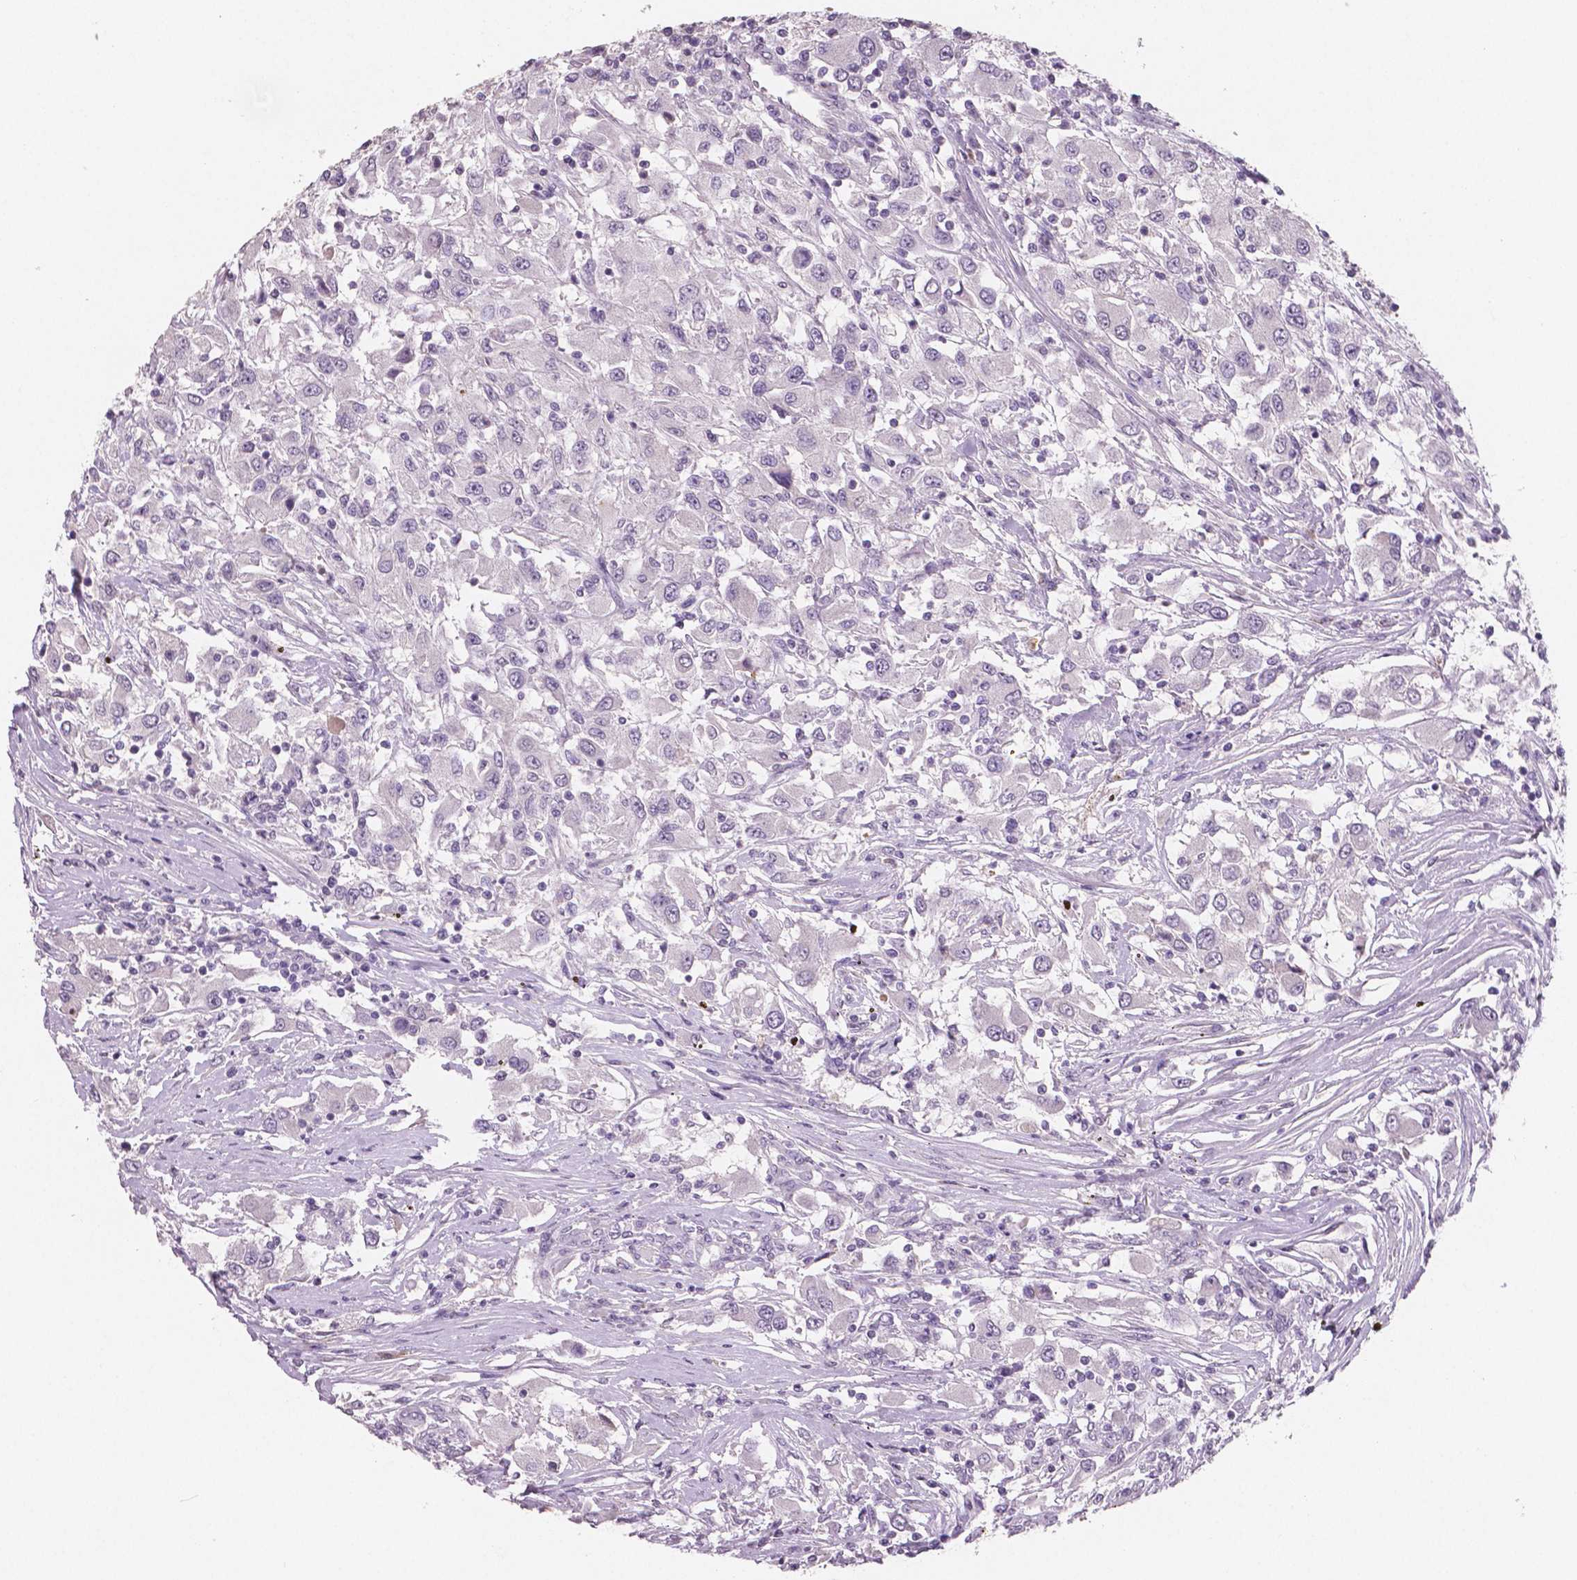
{"staining": {"intensity": "negative", "quantity": "none", "location": "none"}, "tissue": "renal cancer", "cell_type": "Tumor cells", "image_type": "cancer", "snomed": [{"axis": "morphology", "description": "Adenocarcinoma, NOS"}, {"axis": "topography", "description": "Kidney"}], "caption": "This is an immunohistochemistry (IHC) histopathology image of human adenocarcinoma (renal). There is no staining in tumor cells.", "gene": "APOA4", "patient": {"sex": "female", "age": 67}}